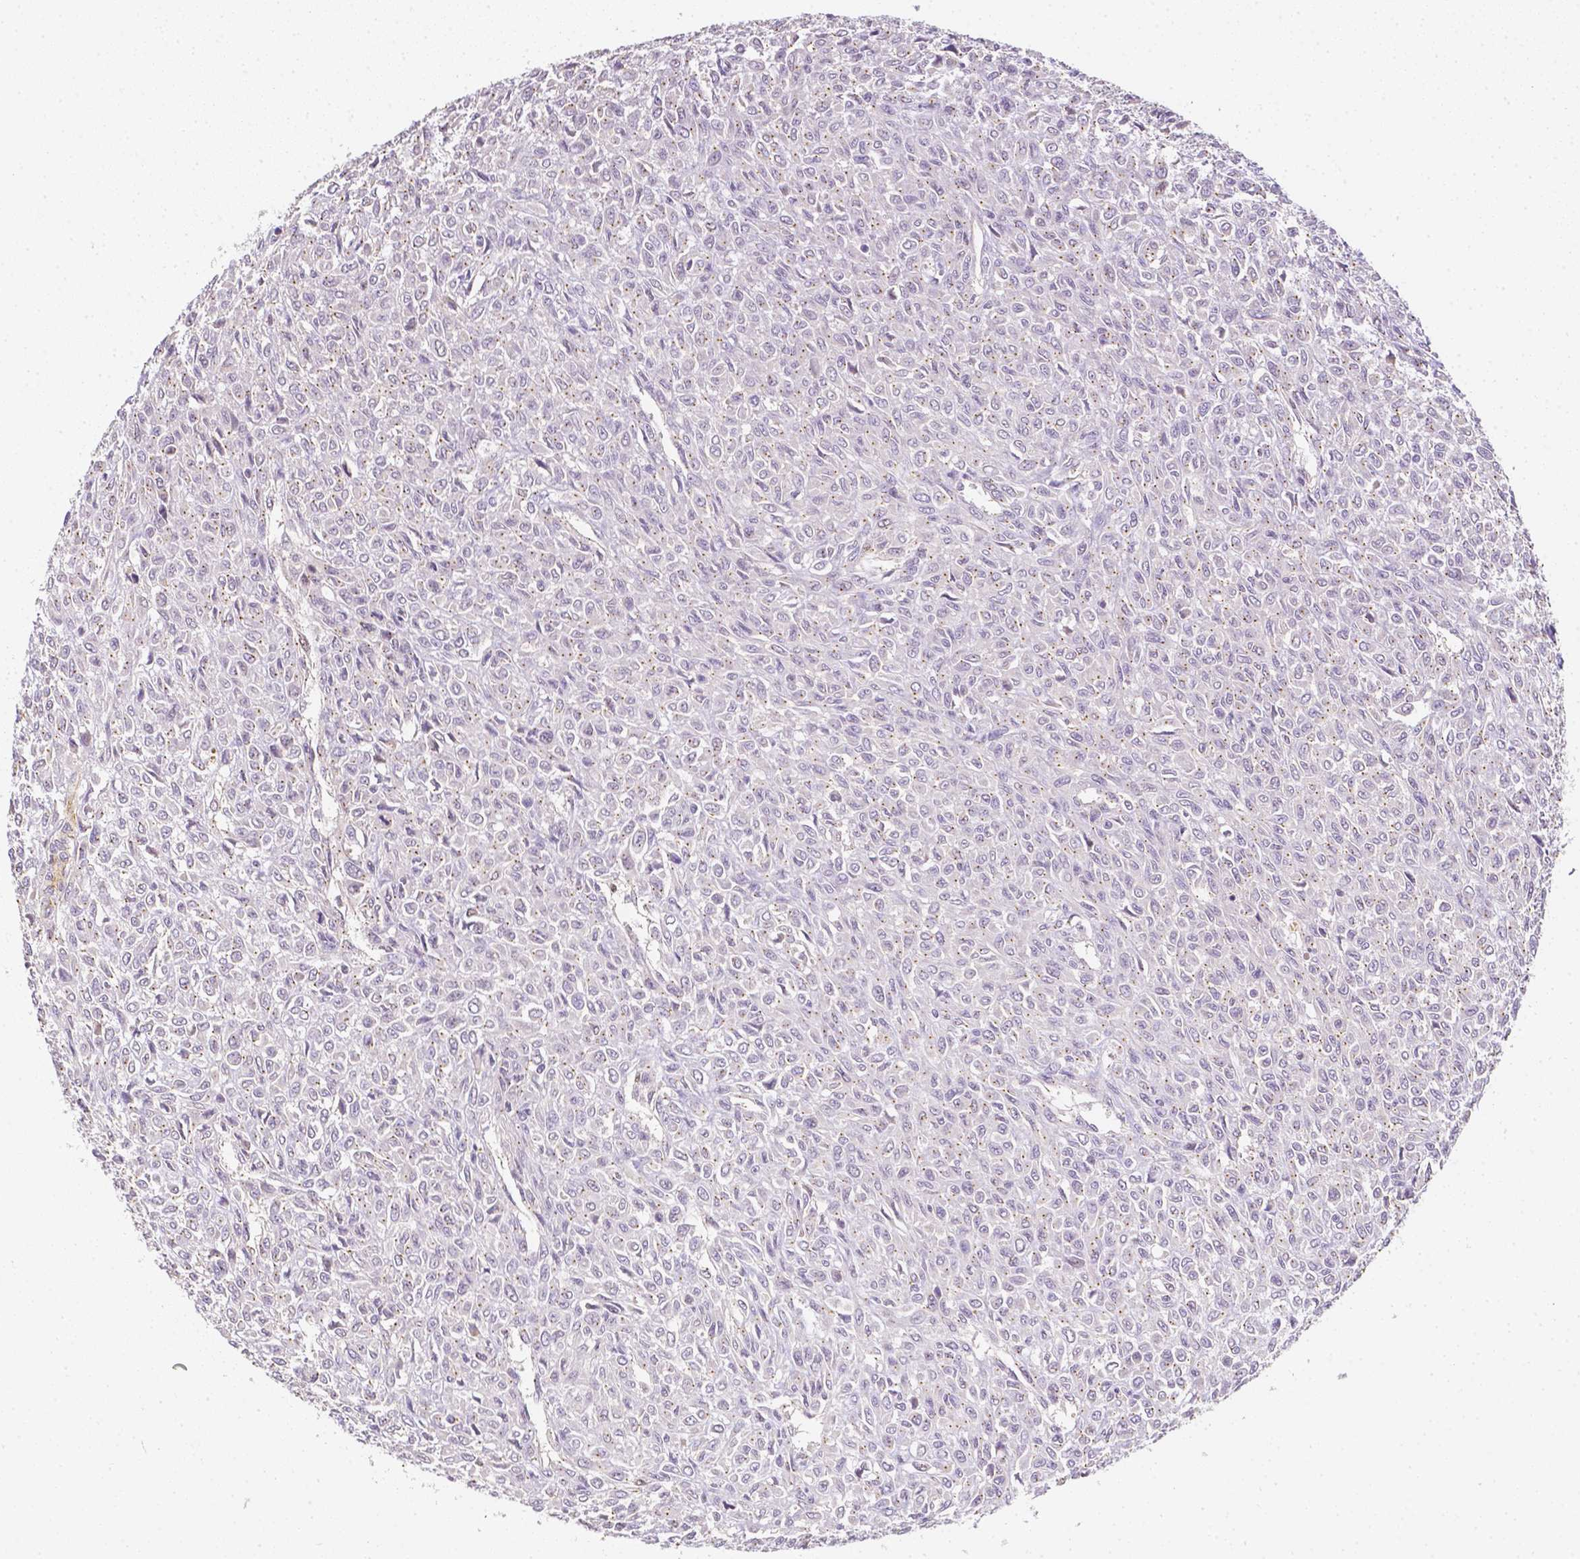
{"staining": {"intensity": "negative", "quantity": "none", "location": "none"}, "tissue": "renal cancer", "cell_type": "Tumor cells", "image_type": "cancer", "snomed": [{"axis": "morphology", "description": "Adenocarcinoma, NOS"}, {"axis": "topography", "description": "Kidney"}], "caption": "This is a micrograph of immunohistochemistry (IHC) staining of renal adenocarcinoma, which shows no staining in tumor cells.", "gene": "C10orf67", "patient": {"sex": "male", "age": 58}}